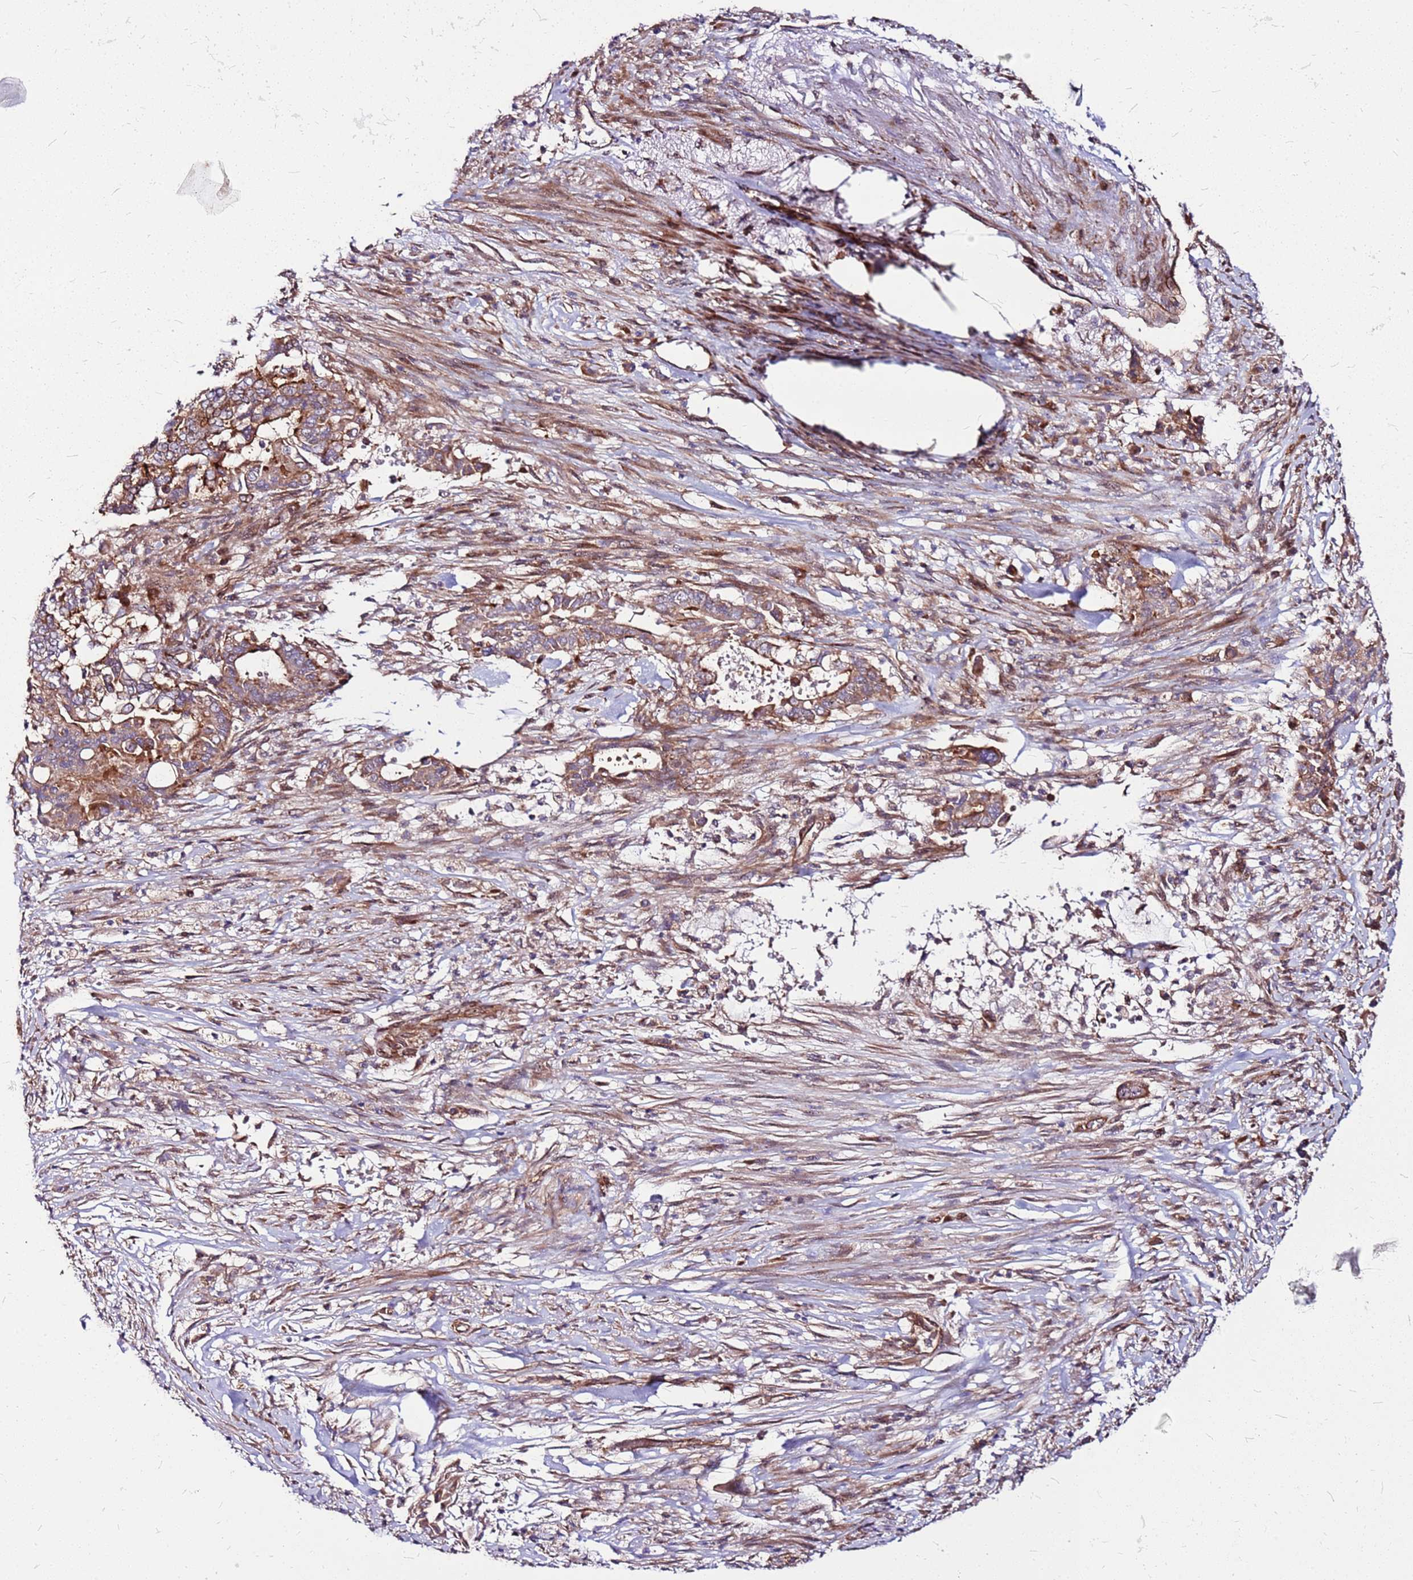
{"staining": {"intensity": "strong", "quantity": ">75%", "location": "cytoplasmic/membranous"}, "tissue": "pancreatic cancer", "cell_type": "Tumor cells", "image_type": "cancer", "snomed": [{"axis": "morphology", "description": "Adenocarcinoma, NOS"}, {"axis": "topography", "description": "Pancreas"}], "caption": "Adenocarcinoma (pancreatic) was stained to show a protein in brown. There is high levels of strong cytoplasmic/membranous positivity in approximately >75% of tumor cells. Using DAB (3,3'-diaminobenzidine) (brown) and hematoxylin (blue) stains, captured at high magnification using brightfield microscopy.", "gene": "TOPAZ1", "patient": {"sex": "male", "age": 68}}